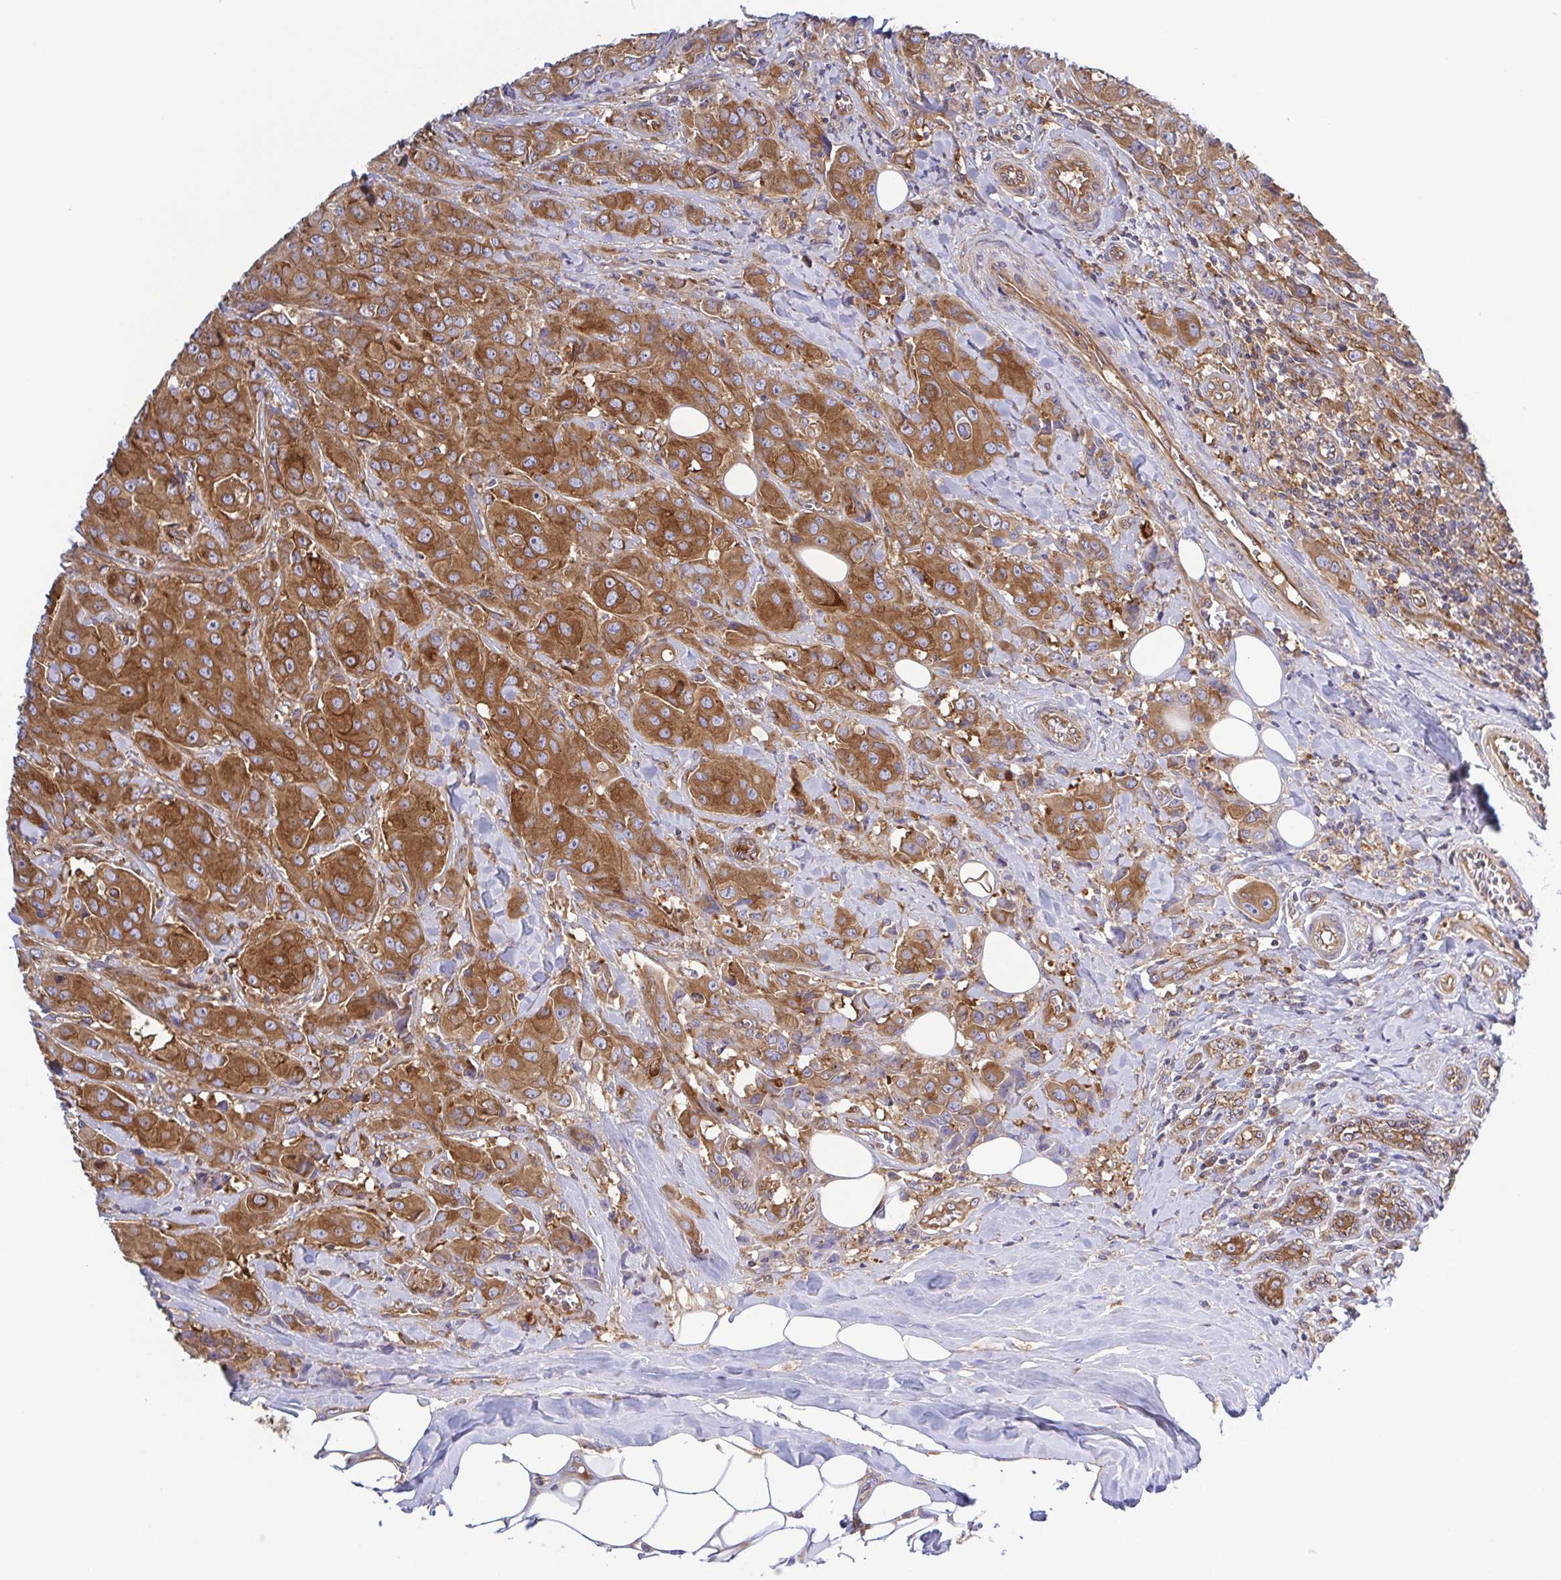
{"staining": {"intensity": "moderate", "quantity": ">75%", "location": "cytoplasmic/membranous"}, "tissue": "breast cancer", "cell_type": "Tumor cells", "image_type": "cancer", "snomed": [{"axis": "morphology", "description": "Normal tissue, NOS"}, {"axis": "morphology", "description": "Duct carcinoma"}, {"axis": "topography", "description": "Breast"}], "caption": "Immunohistochemical staining of human breast cancer (invasive ductal carcinoma) shows medium levels of moderate cytoplasmic/membranous positivity in approximately >75% of tumor cells.", "gene": "KIF5B", "patient": {"sex": "female", "age": 43}}